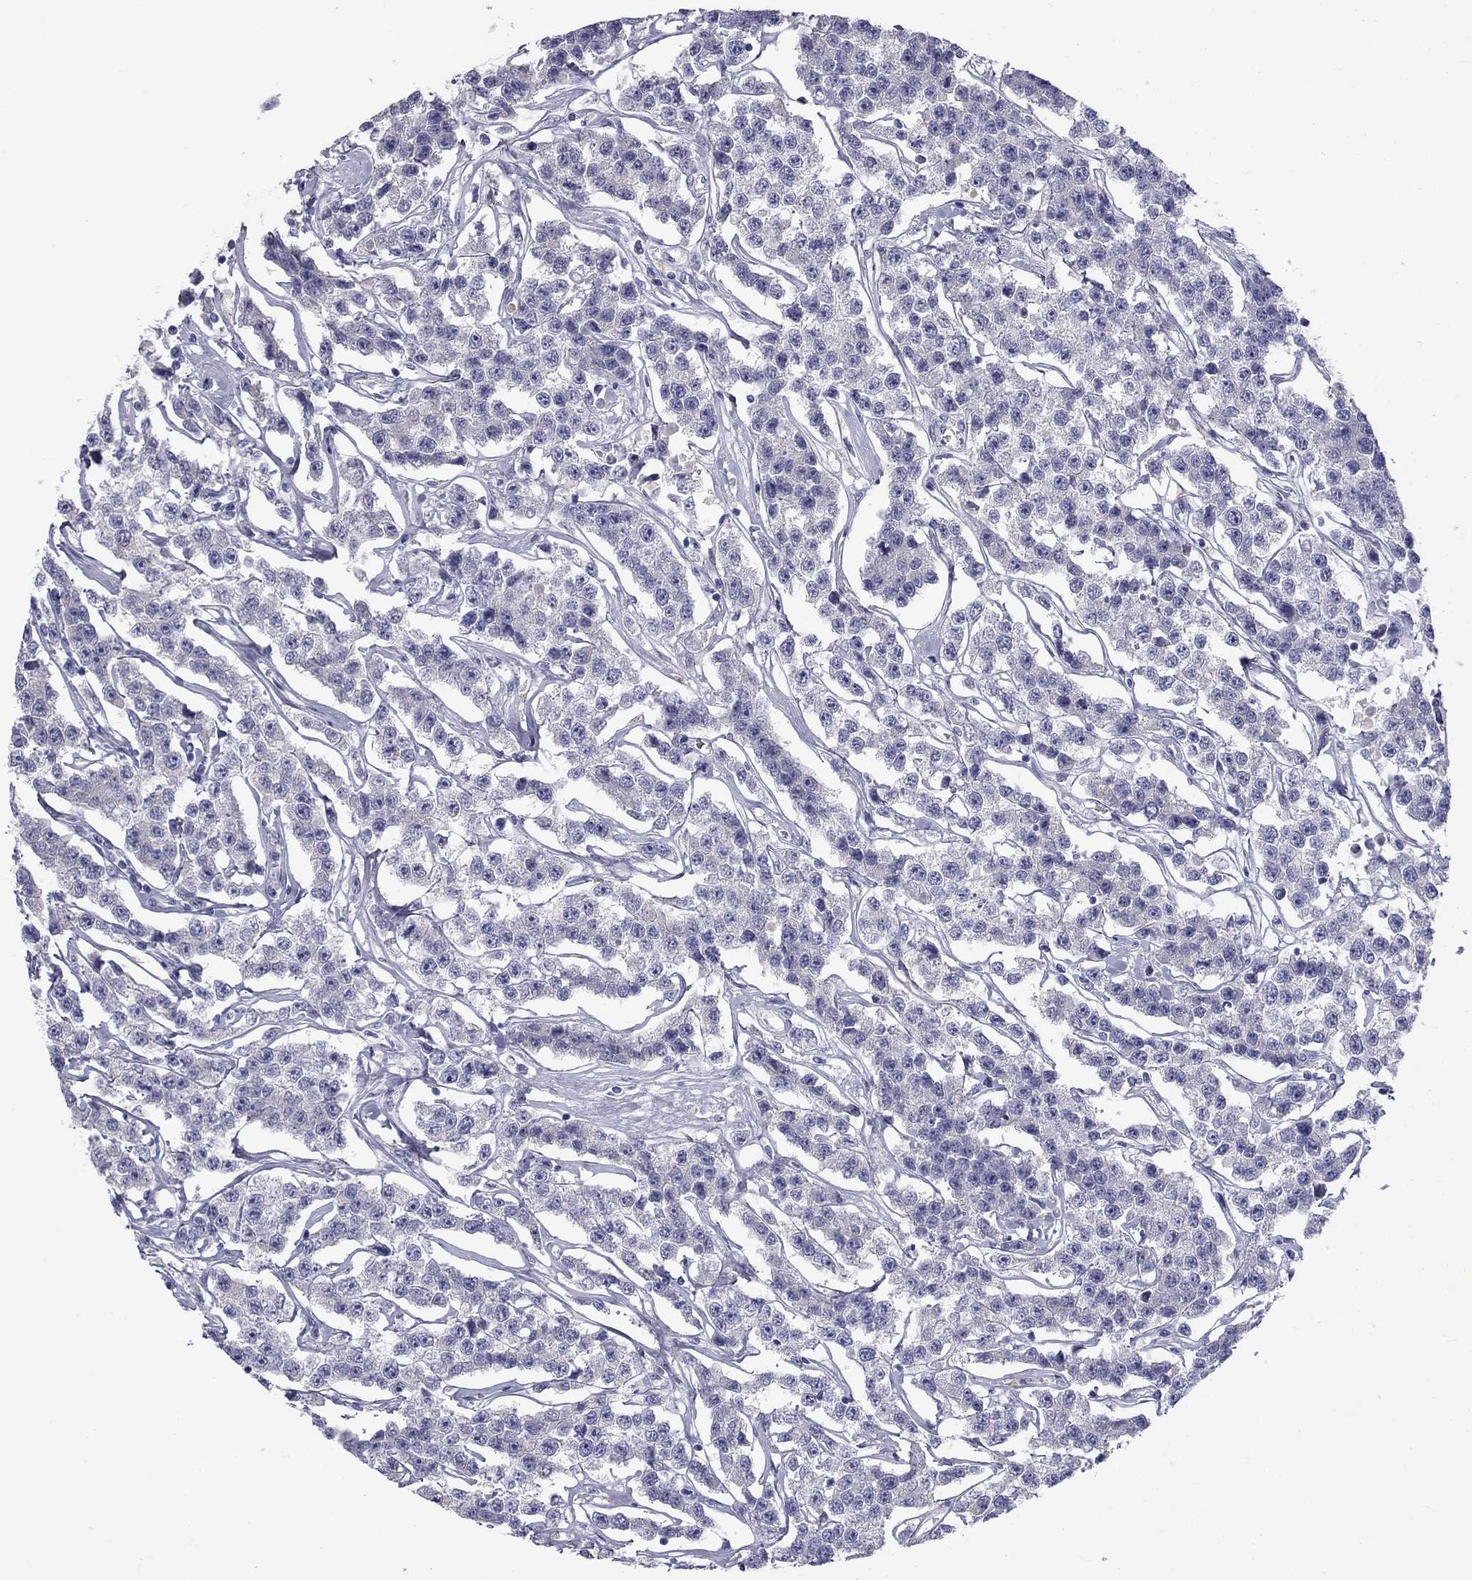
{"staining": {"intensity": "negative", "quantity": "none", "location": "none"}, "tissue": "testis cancer", "cell_type": "Tumor cells", "image_type": "cancer", "snomed": [{"axis": "morphology", "description": "Seminoma, NOS"}, {"axis": "topography", "description": "Testis"}], "caption": "Image shows no protein positivity in tumor cells of testis seminoma tissue.", "gene": "CLPSL2", "patient": {"sex": "male", "age": 59}}